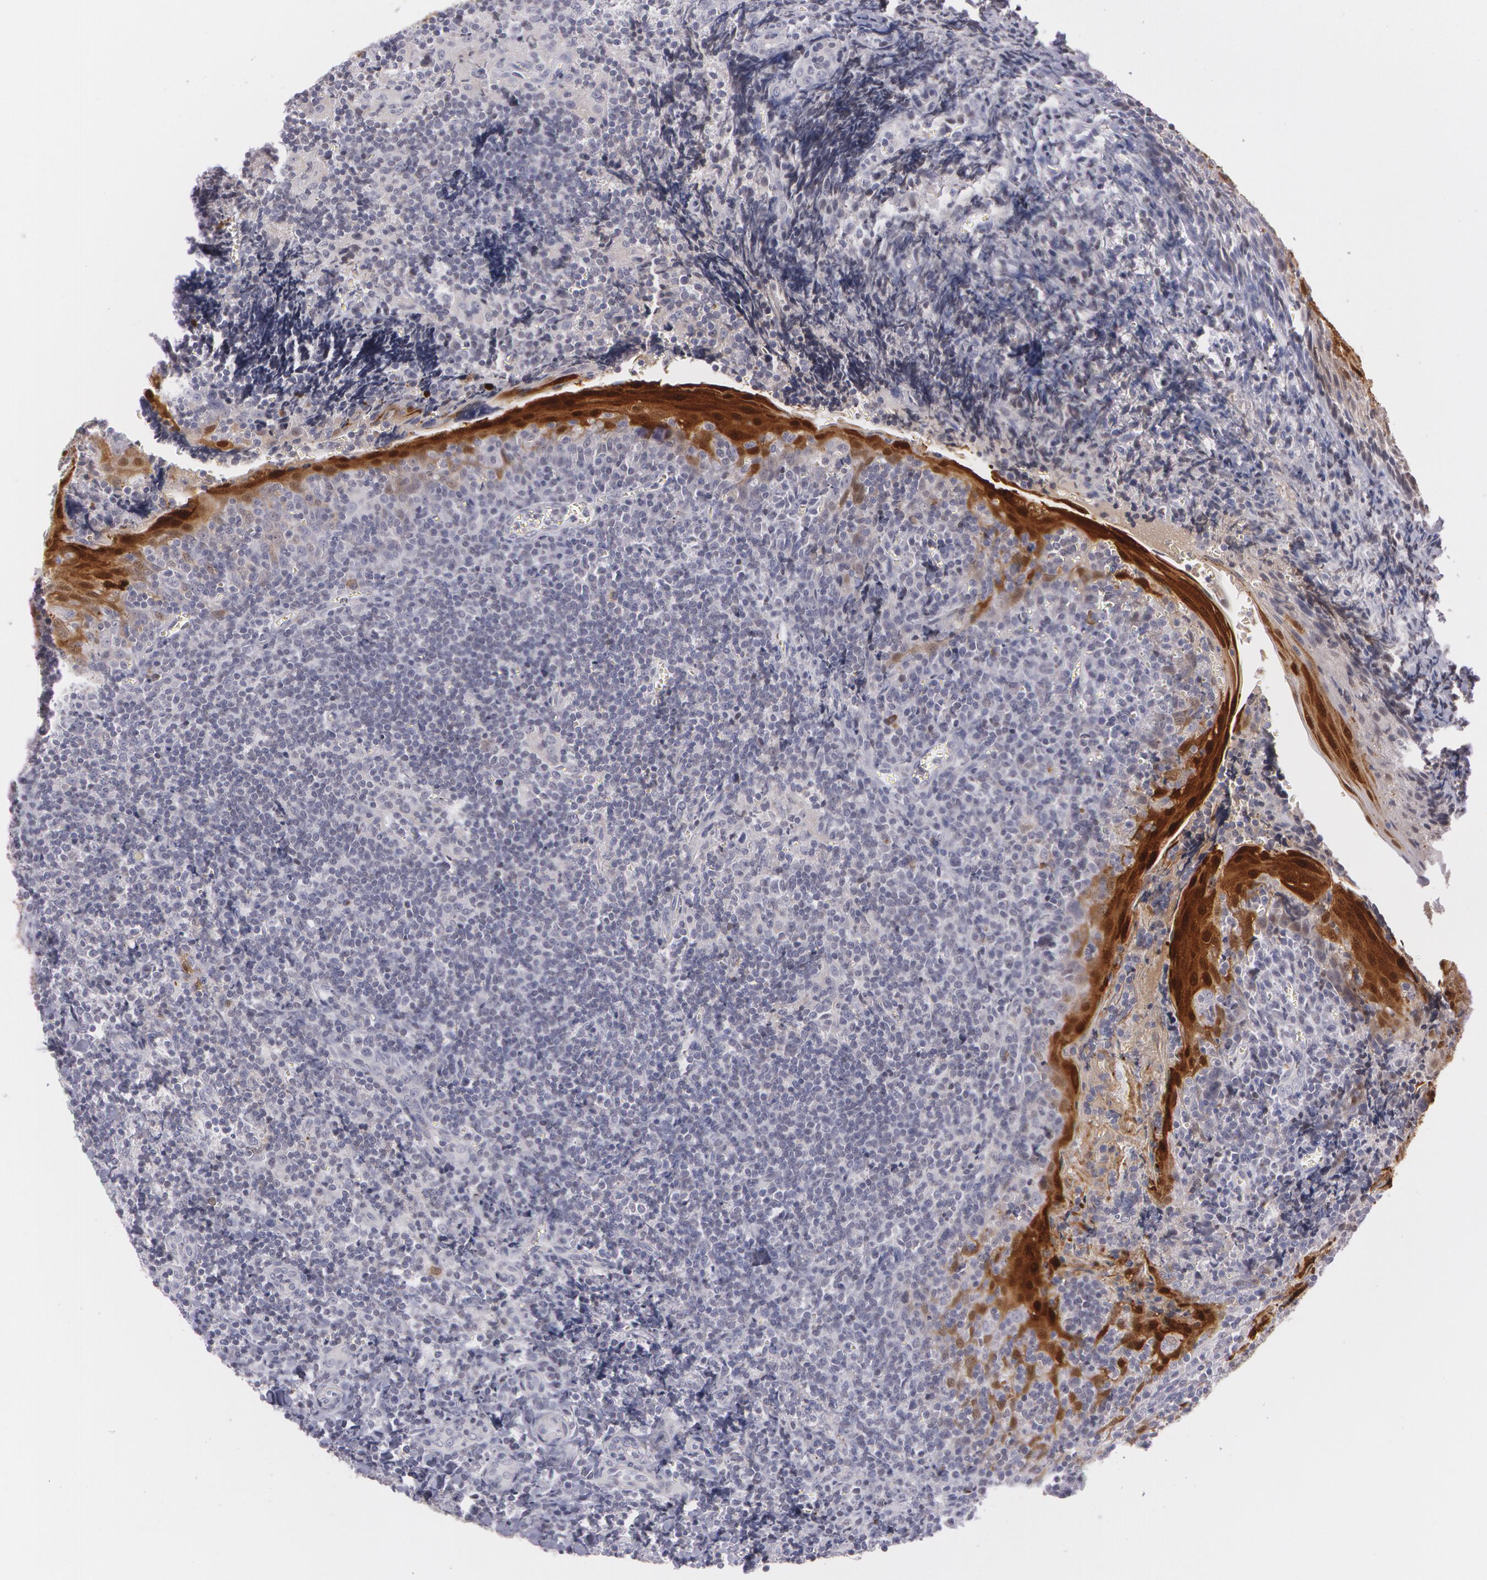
{"staining": {"intensity": "negative", "quantity": "none", "location": "none"}, "tissue": "tonsil", "cell_type": "Germinal center cells", "image_type": "normal", "snomed": [{"axis": "morphology", "description": "Normal tissue, NOS"}, {"axis": "topography", "description": "Tonsil"}], "caption": "Germinal center cells show no significant staining in benign tonsil.", "gene": "IL1RN", "patient": {"sex": "male", "age": 20}}